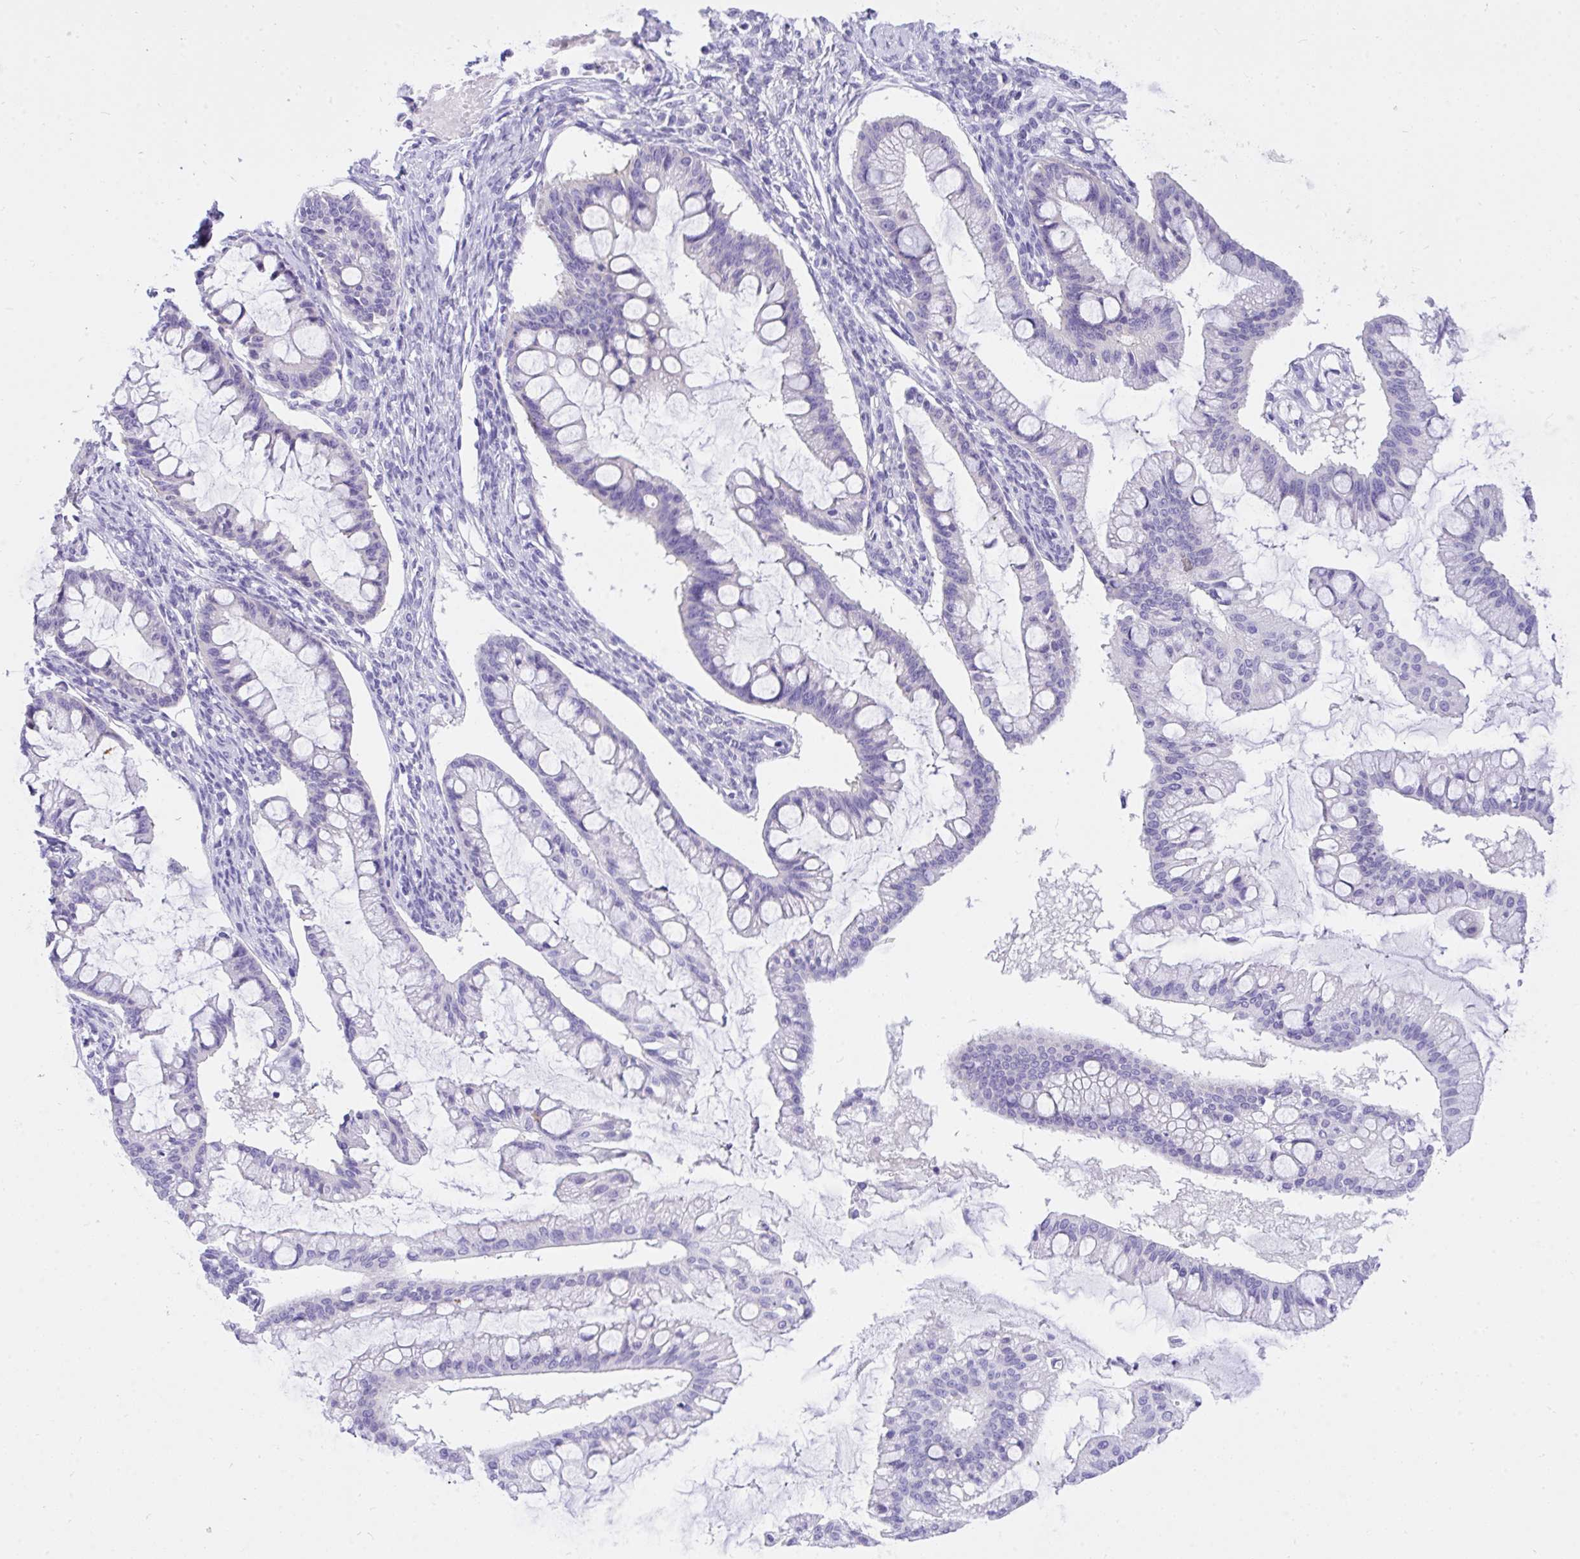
{"staining": {"intensity": "negative", "quantity": "none", "location": "none"}, "tissue": "ovarian cancer", "cell_type": "Tumor cells", "image_type": "cancer", "snomed": [{"axis": "morphology", "description": "Cystadenocarcinoma, mucinous, NOS"}, {"axis": "topography", "description": "Ovary"}], "caption": "DAB (3,3'-diaminobenzidine) immunohistochemical staining of ovarian cancer (mucinous cystadenocarcinoma) exhibits no significant expression in tumor cells.", "gene": "TLN2", "patient": {"sex": "female", "age": 73}}